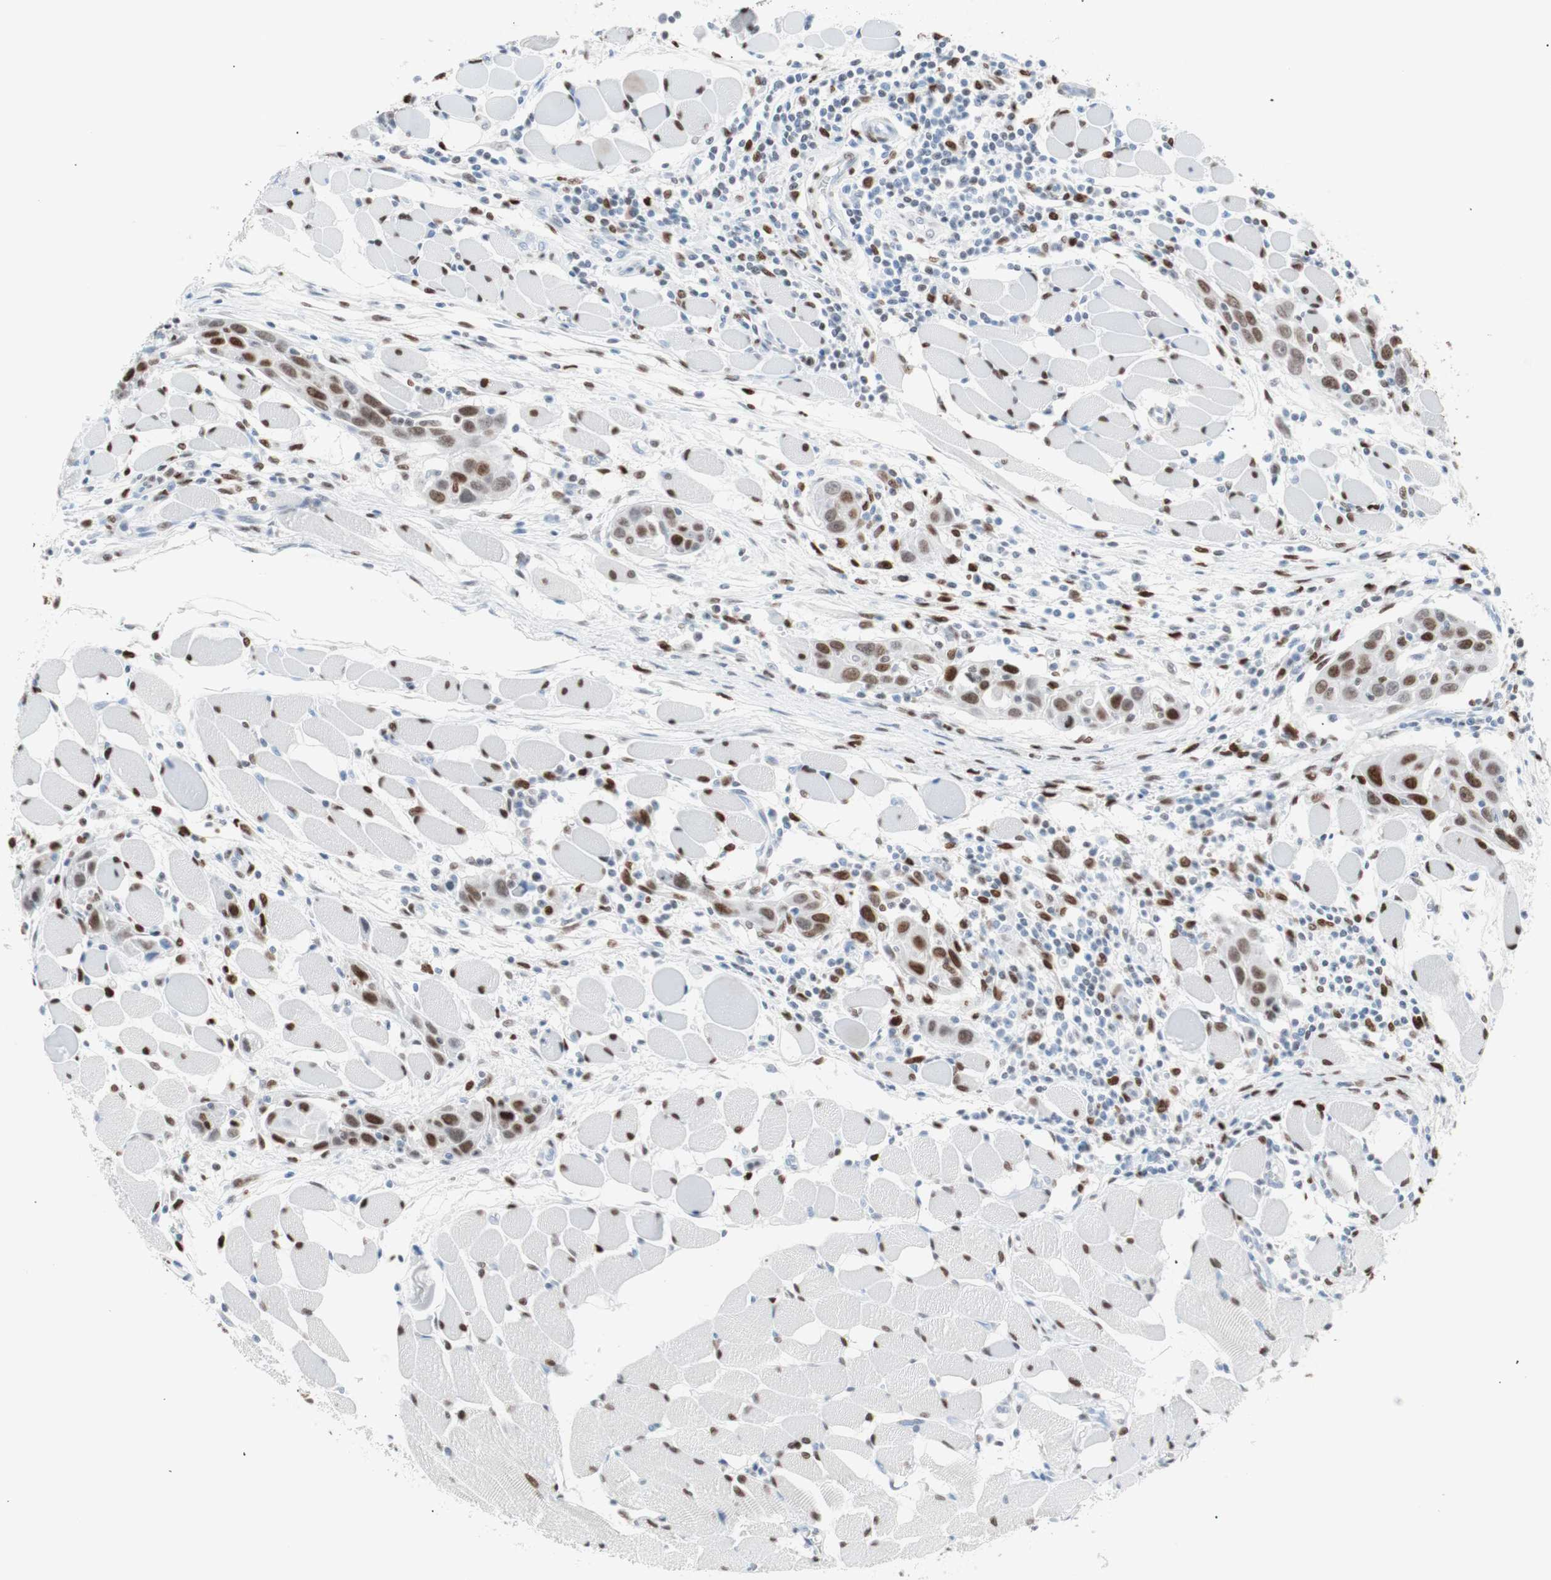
{"staining": {"intensity": "moderate", "quantity": ">75%", "location": "nuclear"}, "tissue": "head and neck cancer", "cell_type": "Tumor cells", "image_type": "cancer", "snomed": [{"axis": "morphology", "description": "Squamous cell carcinoma, NOS"}, {"axis": "topography", "description": "Oral tissue"}, {"axis": "topography", "description": "Head-Neck"}], "caption": "Human head and neck cancer stained with a protein marker reveals moderate staining in tumor cells.", "gene": "CEBPB", "patient": {"sex": "female", "age": 50}}